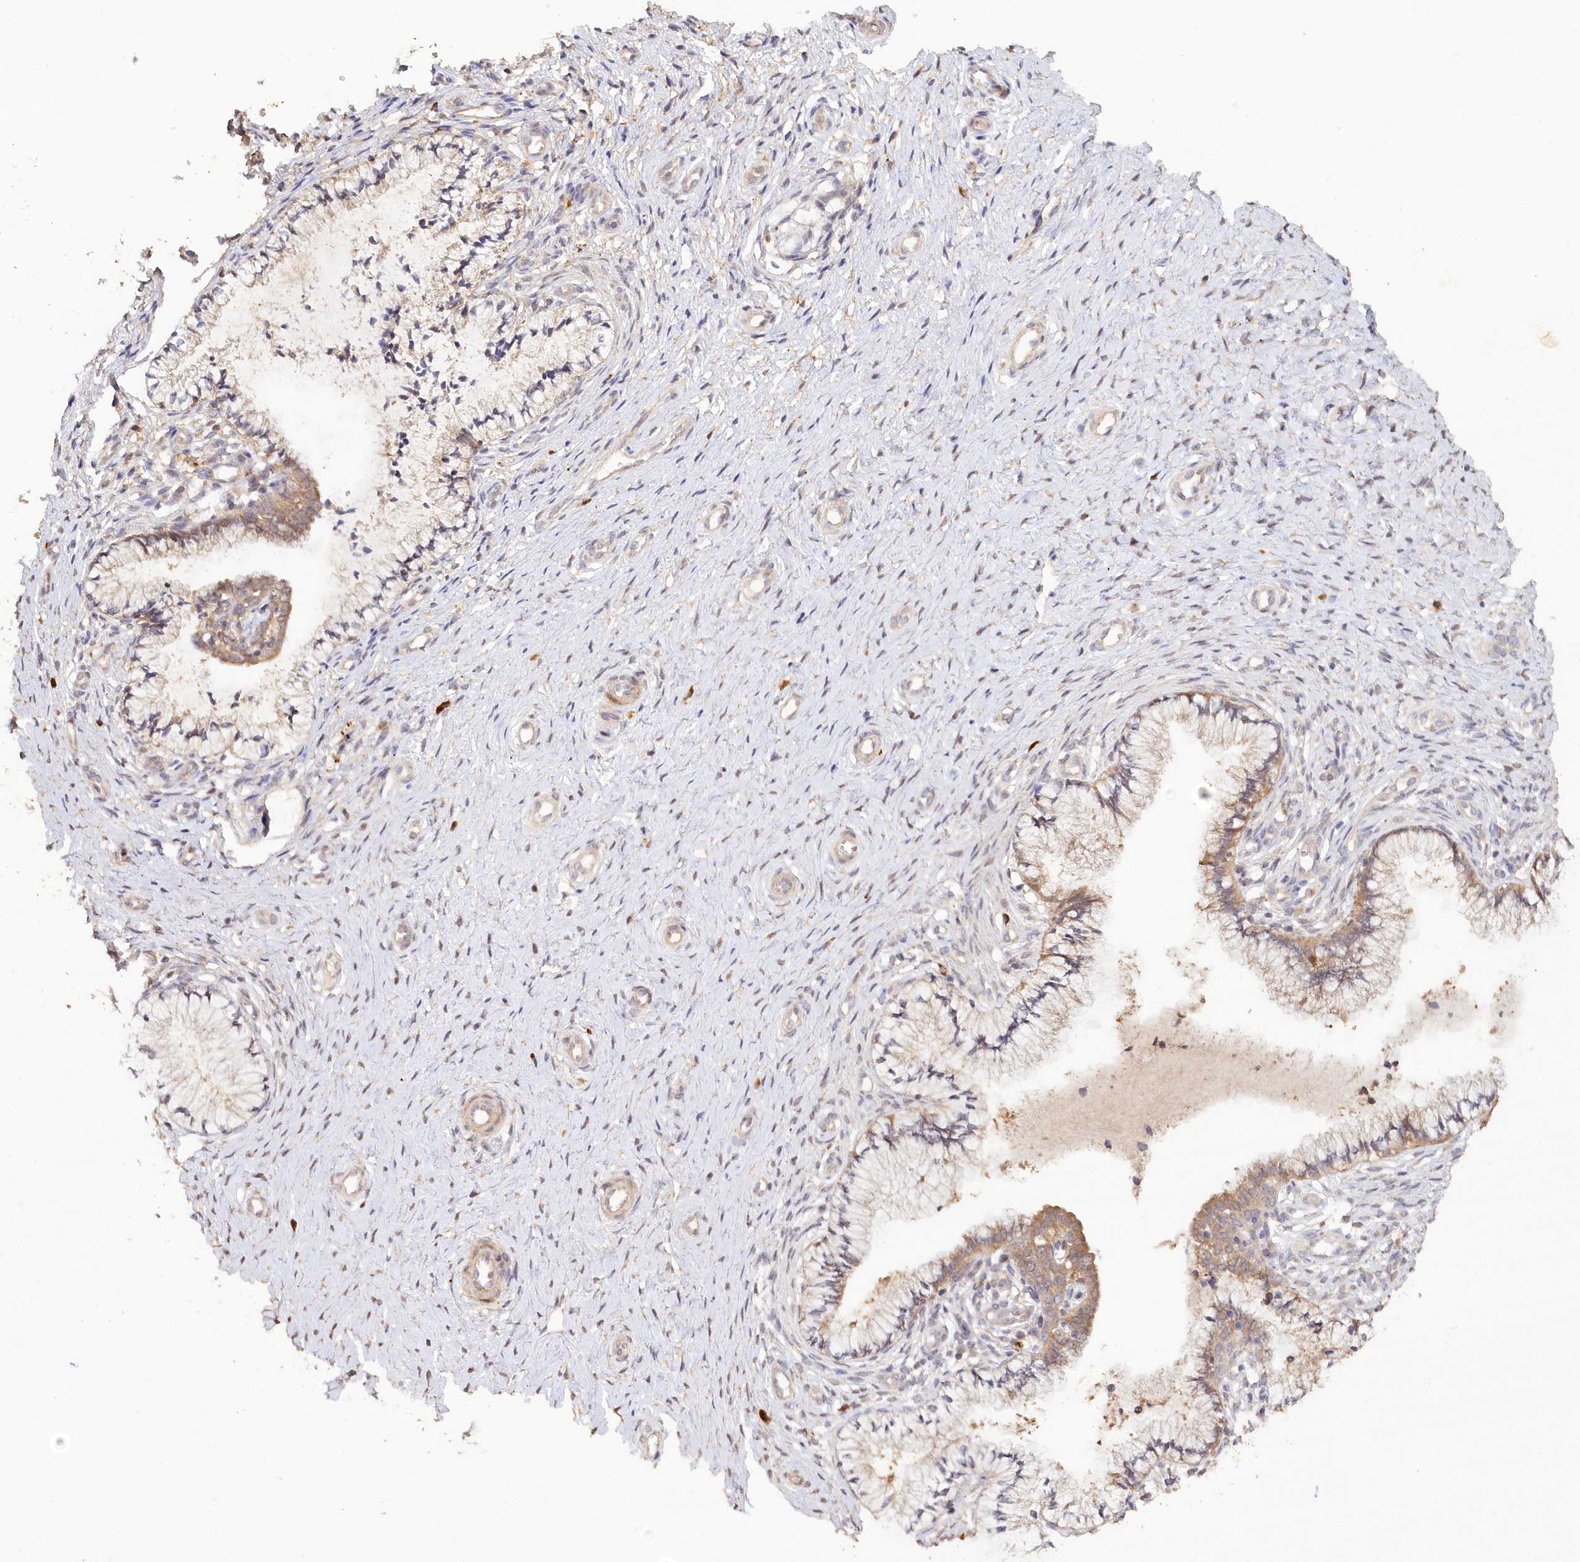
{"staining": {"intensity": "moderate", "quantity": "25%-75%", "location": "cytoplasmic/membranous"}, "tissue": "cervix", "cell_type": "Glandular cells", "image_type": "normal", "snomed": [{"axis": "morphology", "description": "Normal tissue, NOS"}, {"axis": "topography", "description": "Cervix"}], "caption": "IHC (DAB (3,3'-diaminobenzidine)) staining of benign cervix displays moderate cytoplasmic/membranous protein positivity in approximately 25%-75% of glandular cells. (DAB IHC, brown staining for protein, blue staining for nuclei).", "gene": "IRAK1BP1", "patient": {"sex": "female", "age": 36}}